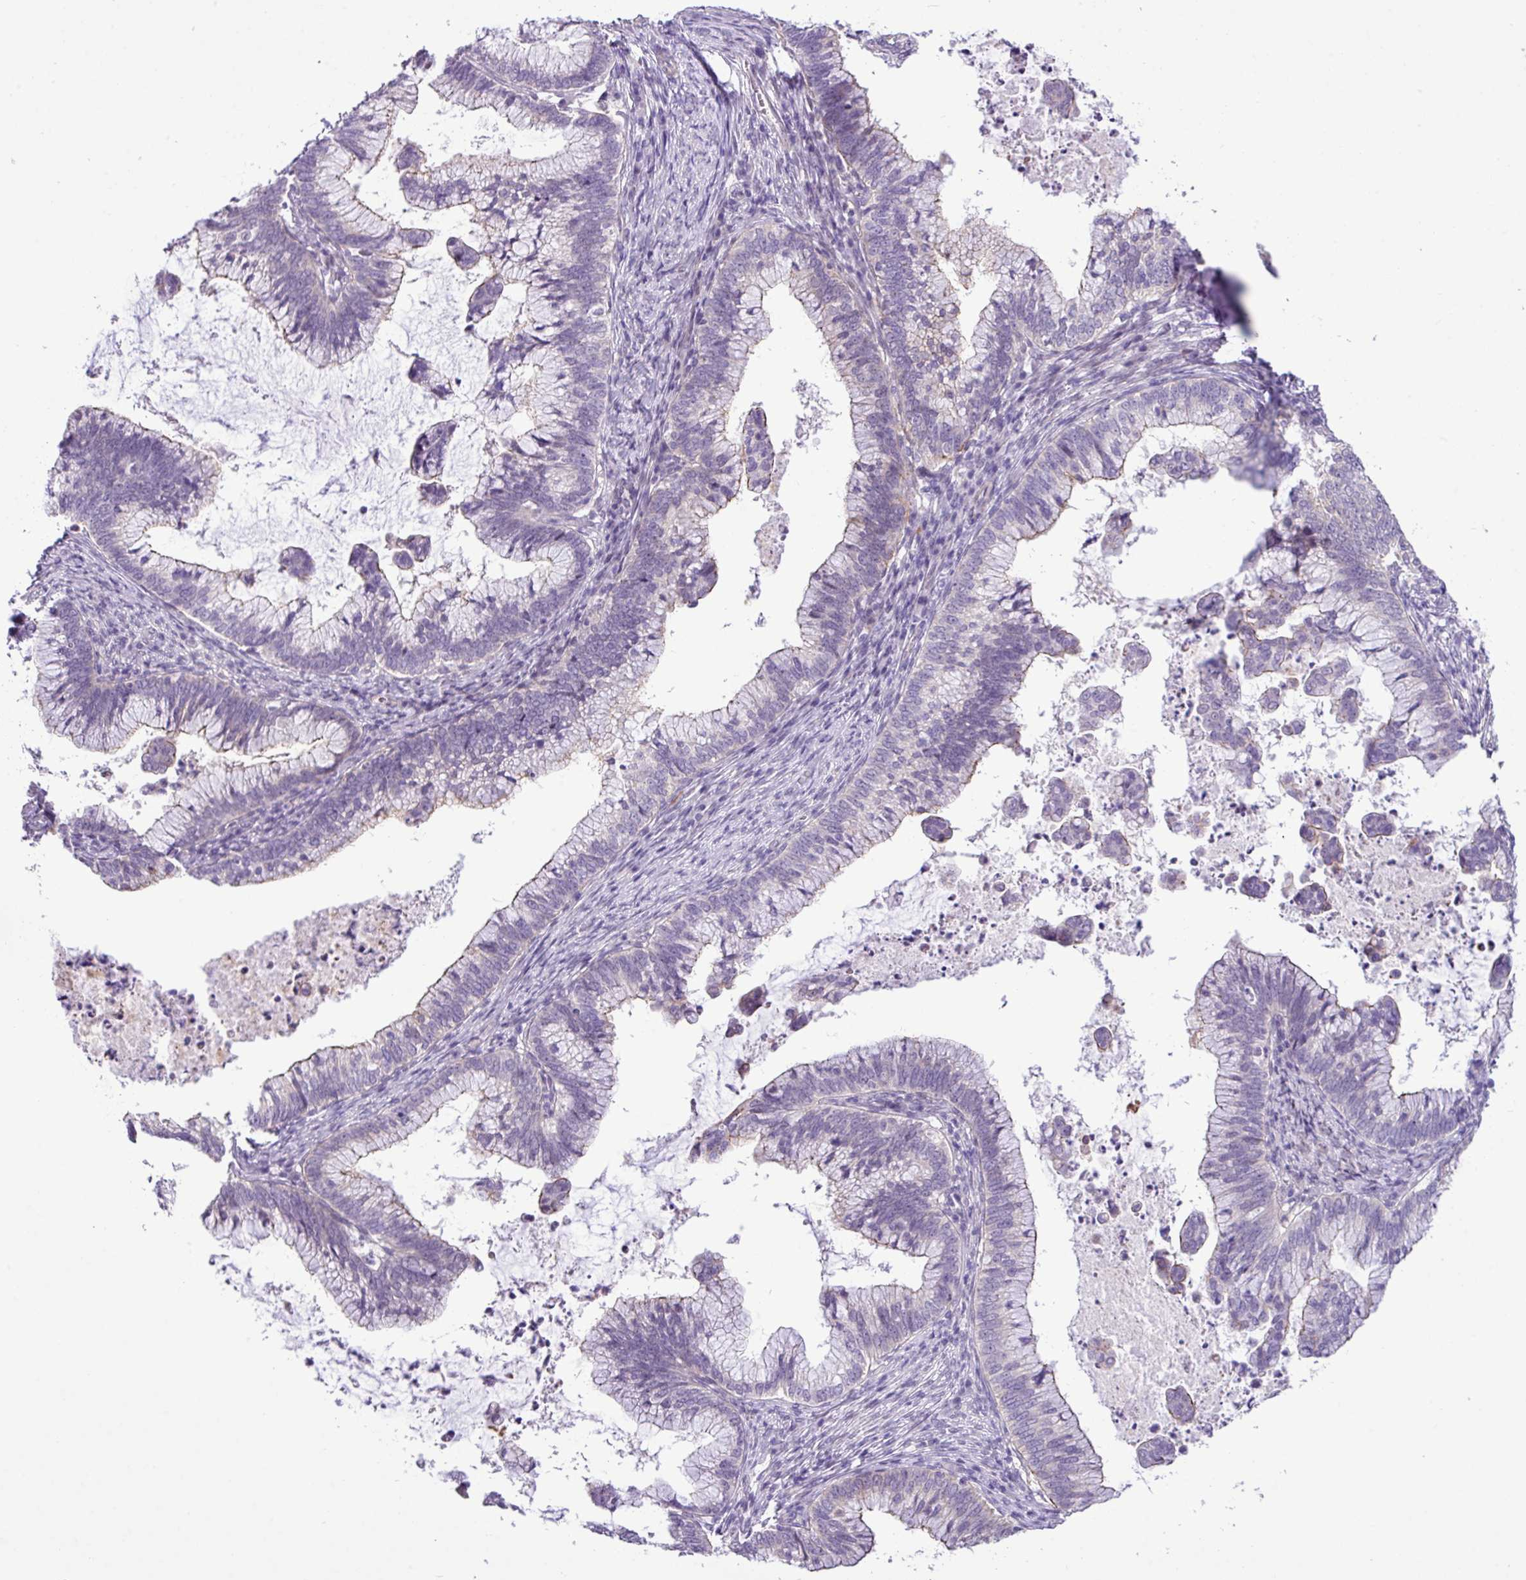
{"staining": {"intensity": "weak", "quantity": "<25%", "location": "nuclear"}, "tissue": "cervical cancer", "cell_type": "Tumor cells", "image_type": "cancer", "snomed": [{"axis": "morphology", "description": "Adenocarcinoma, NOS"}, {"axis": "topography", "description": "Cervix"}], "caption": "Photomicrograph shows no significant protein staining in tumor cells of cervical adenocarcinoma.", "gene": "YLPM1", "patient": {"sex": "female", "age": 36}}